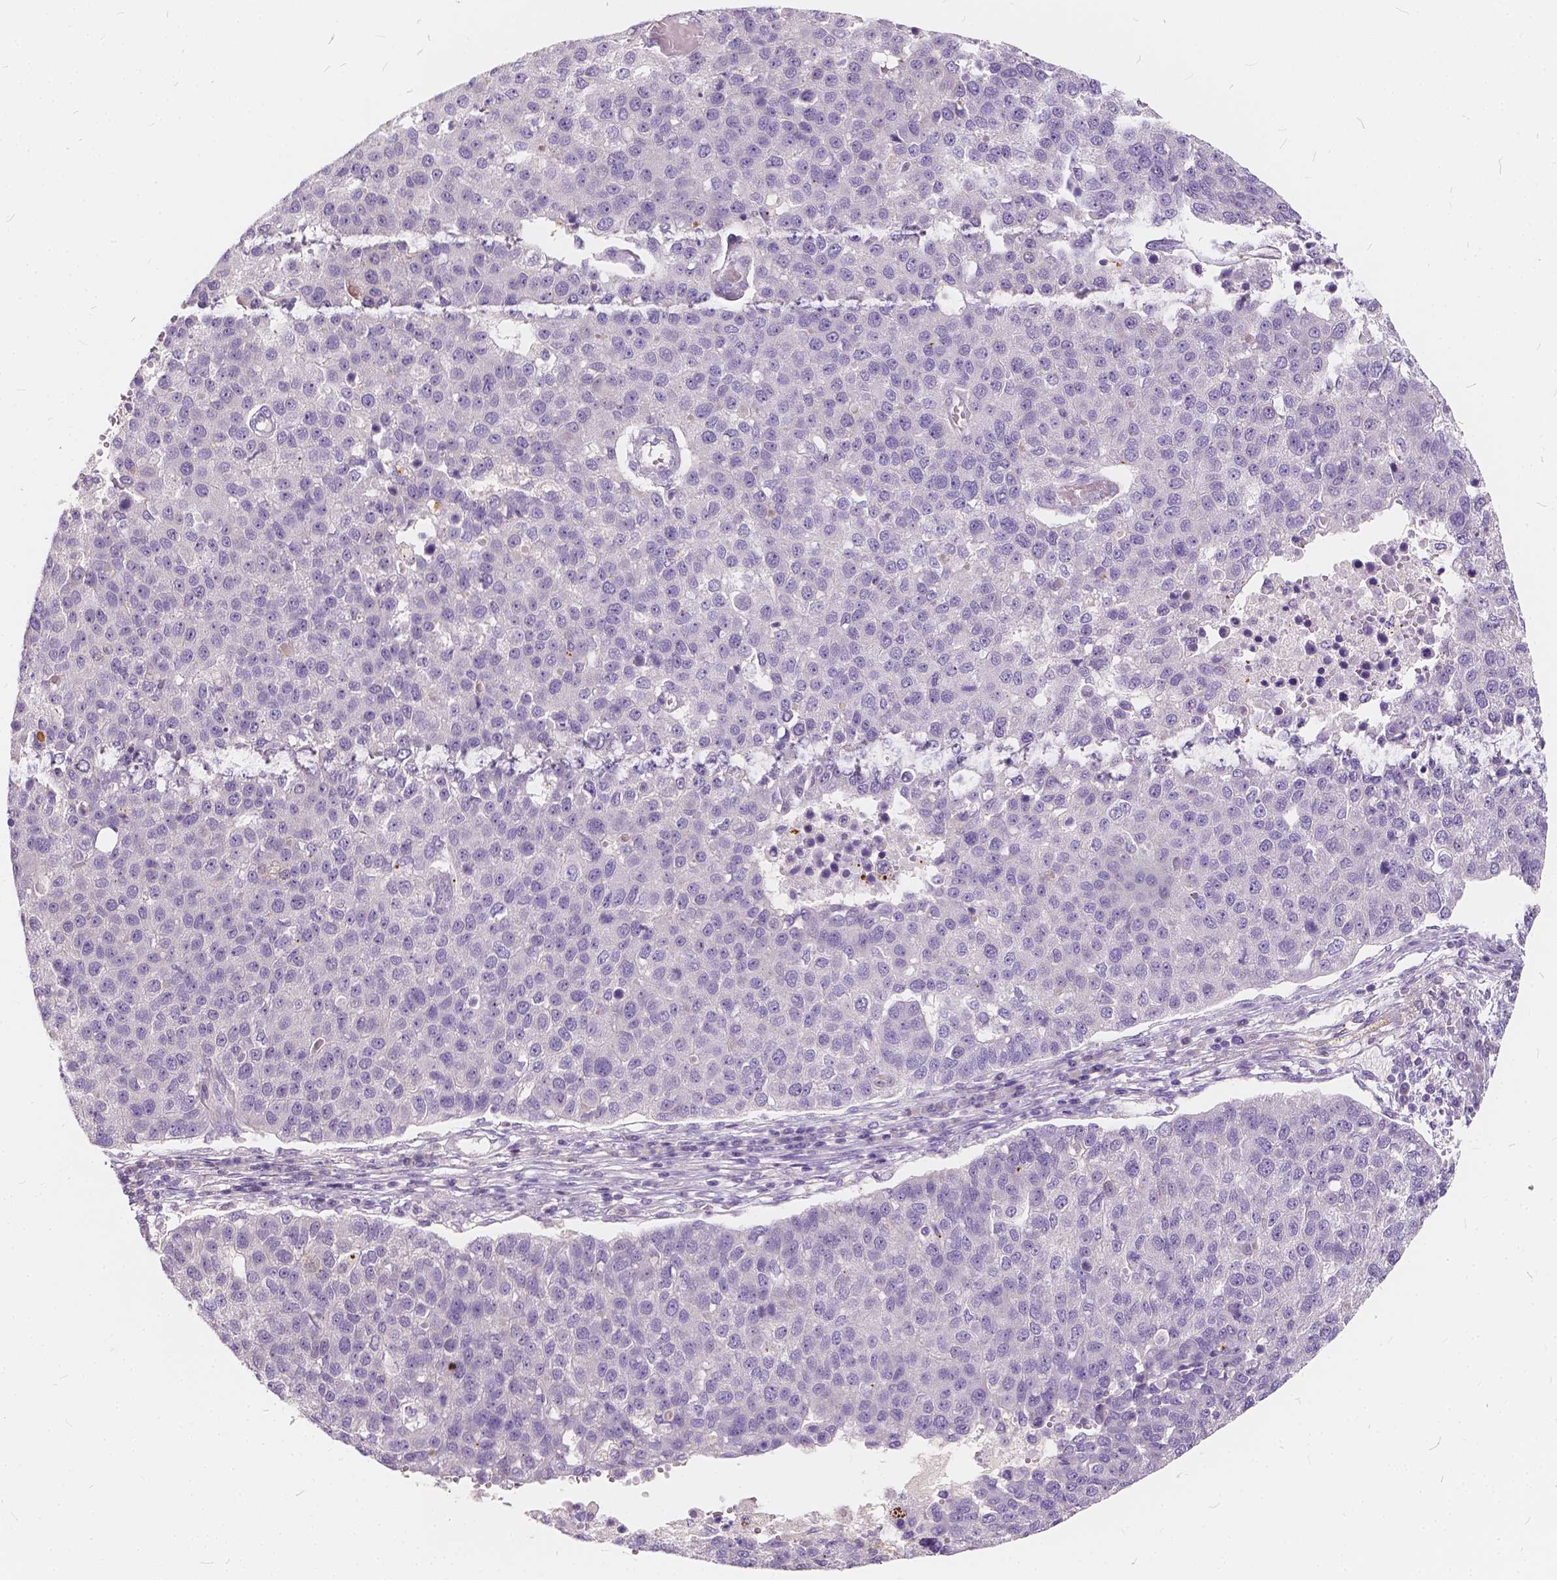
{"staining": {"intensity": "negative", "quantity": "none", "location": "none"}, "tissue": "pancreatic cancer", "cell_type": "Tumor cells", "image_type": "cancer", "snomed": [{"axis": "morphology", "description": "Adenocarcinoma, NOS"}, {"axis": "topography", "description": "Pancreas"}], "caption": "Immunohistochemistry micrograph of neoplastic tissue: human pancreatic cancer stained with DAB (3,3'-diaminobenzidine) displays no significant protein expression in tumor cells. The staining is performed using DAB (3,3'-diaminobenzidine) brown chromogen with nuclei counter-stained in using hematoxylin.", "gene": "KIAA0513", "patient": {"sex": "female", "age": 61}}